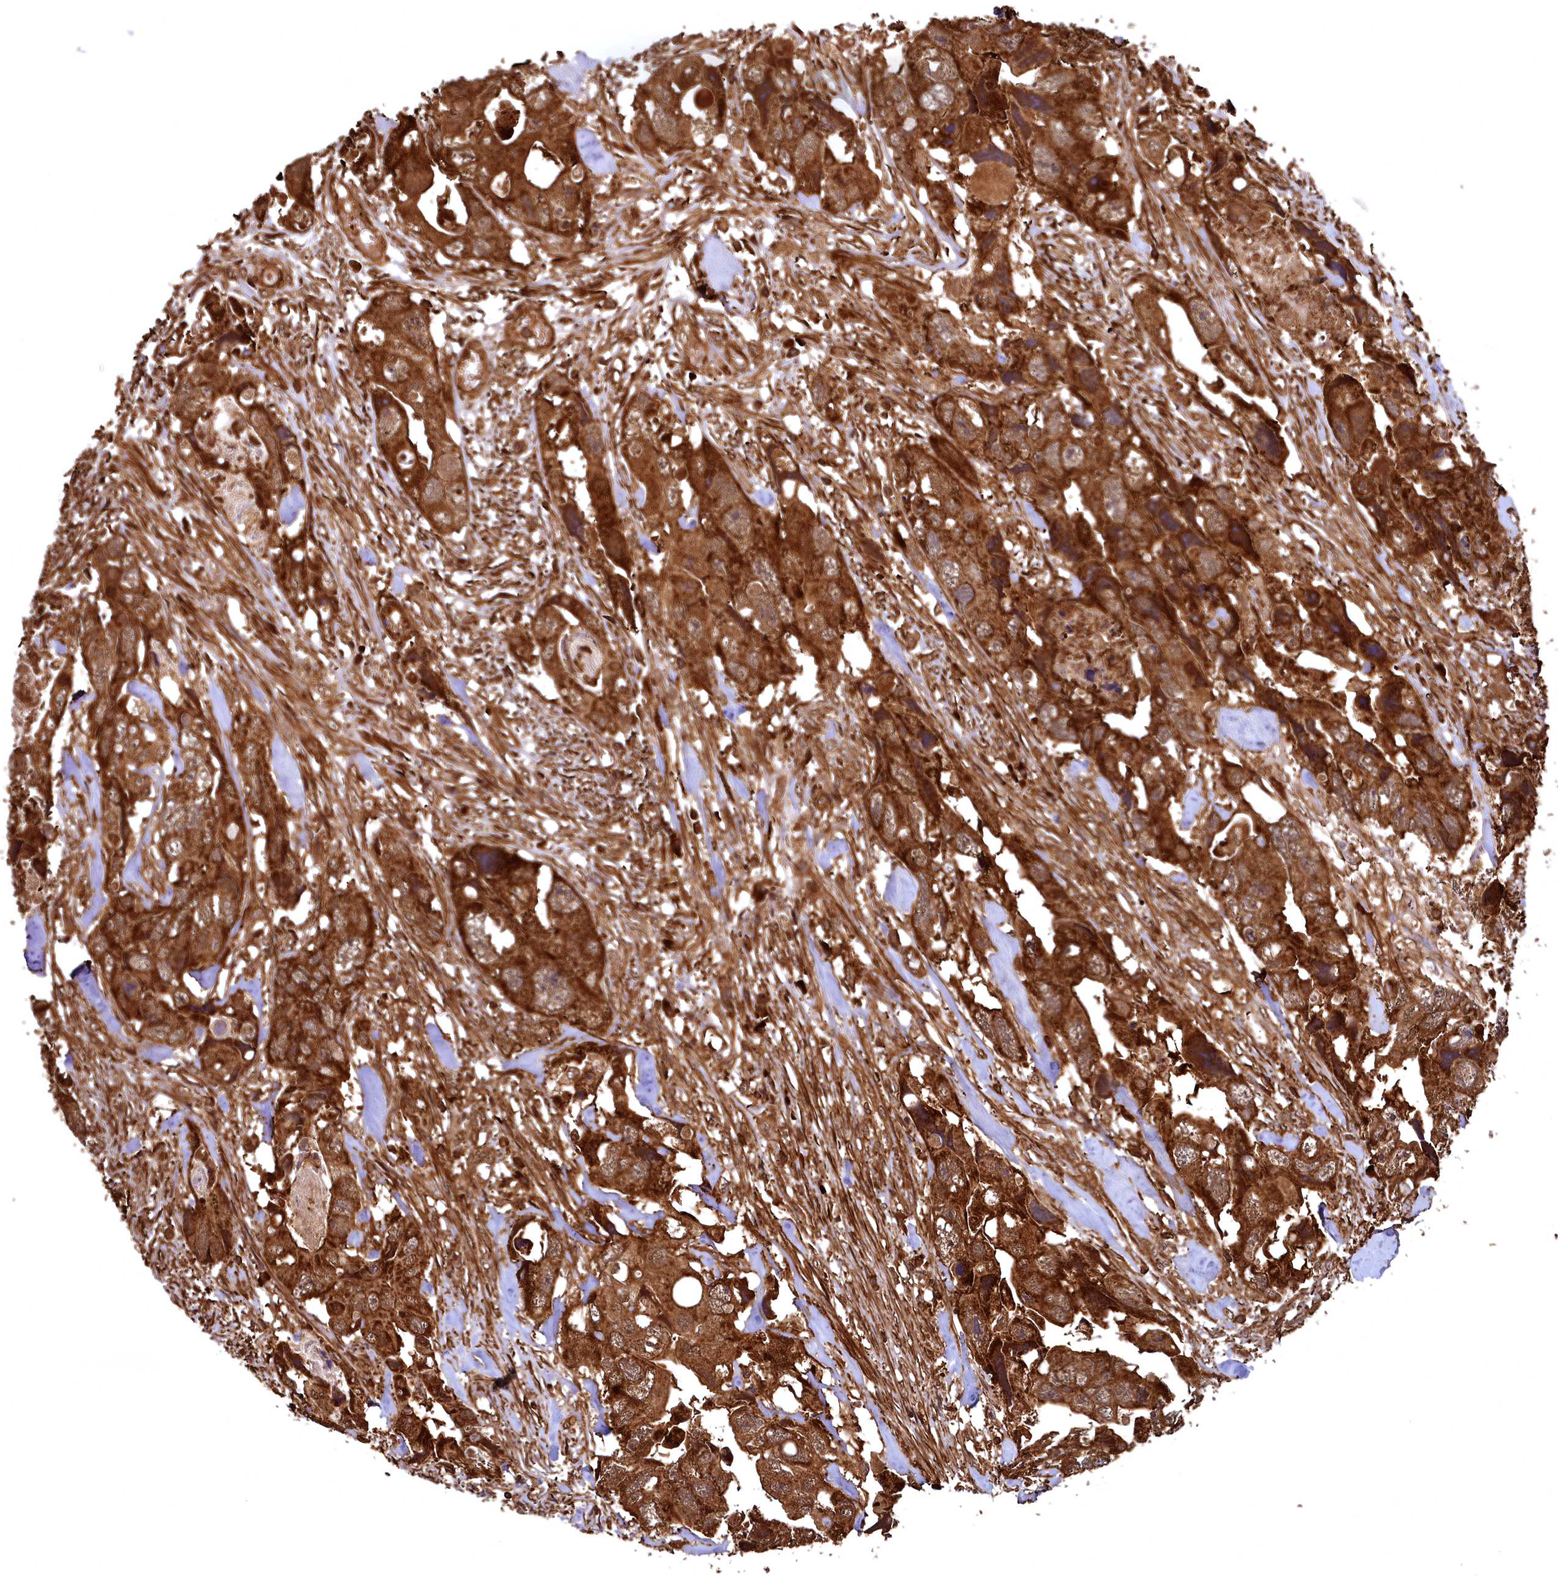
{"staining": {"intensity": "strong", "quantity": ">75%", "location": "cytoplasmic/membranous"}, "tissue": "colorectal cancer", "cell_type": "Tumor cells", "image_type": "cancer", "snomed": [{"axis": "morphology", "description": "Adenocarcinoma, NOS"}, {"axis": "topography", "description": "Rectum"}], "caption": "Immunohistochemical staining of colorectal adenocarcinoma exhibits high levels of strong cytoplasmic/membranous protein positivity in about >75% of tumor cells.", "gene": "STUB1", "patient": {"sex": "male", "age": 57}}